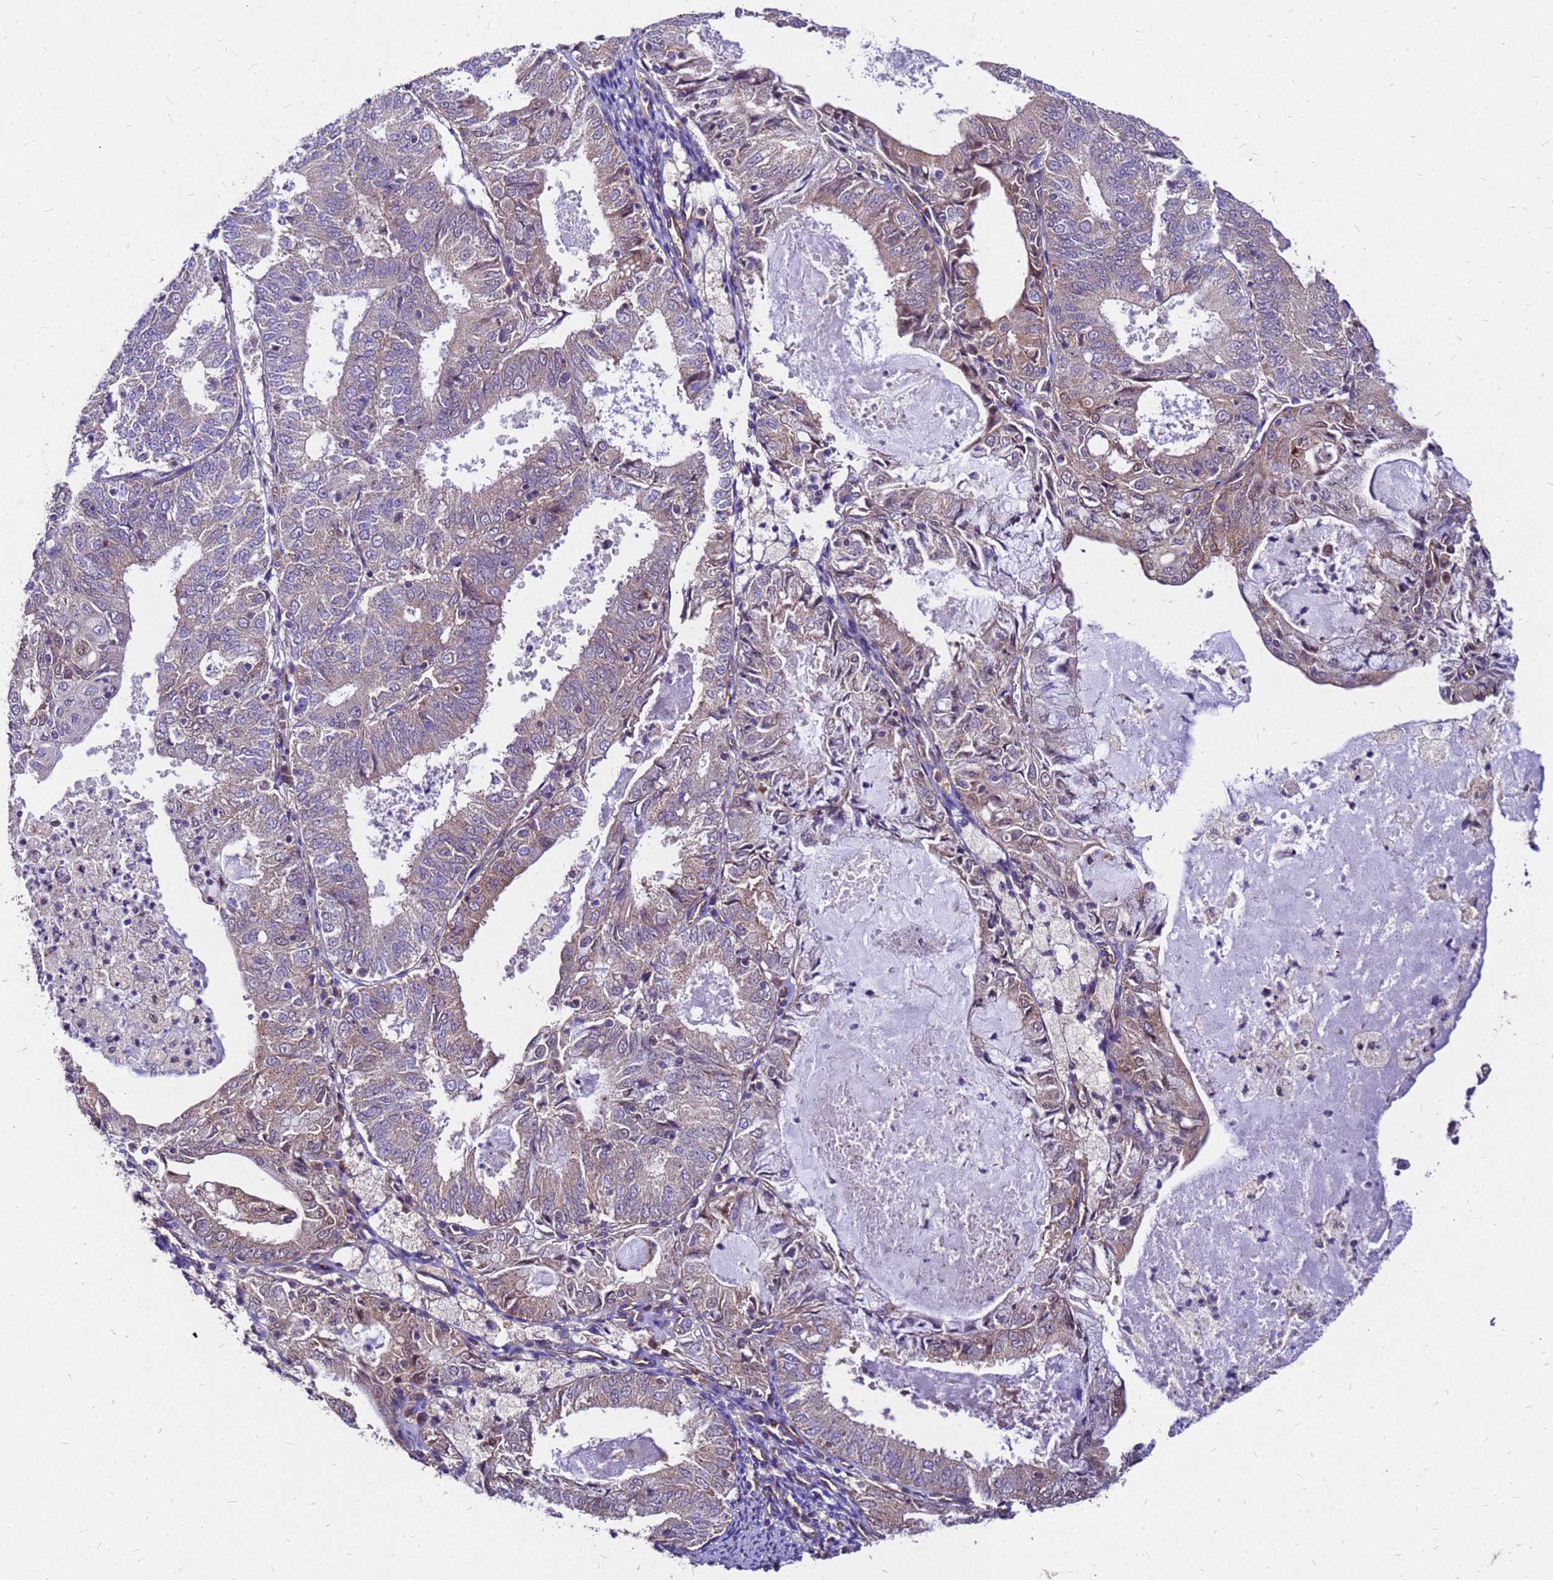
{"staining": {"intensity": "weak", "quantity": "25%-75%", "location": "cytoplasmic/membranous"}, "tissue": "endometrial cancer", "cell_type": "Tumor cells", "image_type": "cancer", "snomed": [{"axis": "morphology", "description": "Adenocarcinoma, NOS"}, {"axis": "topography", "description": "Endometrium"}], "caption": "Protein staining of endometrial cancer tissue shows weak cytoplasmic/membranous expression in approximately 25%-75% of tumor cells. Nuclei are stained in blue.", "gene": "DUSP23", "patient": {"sex": "female", "age": 57}}